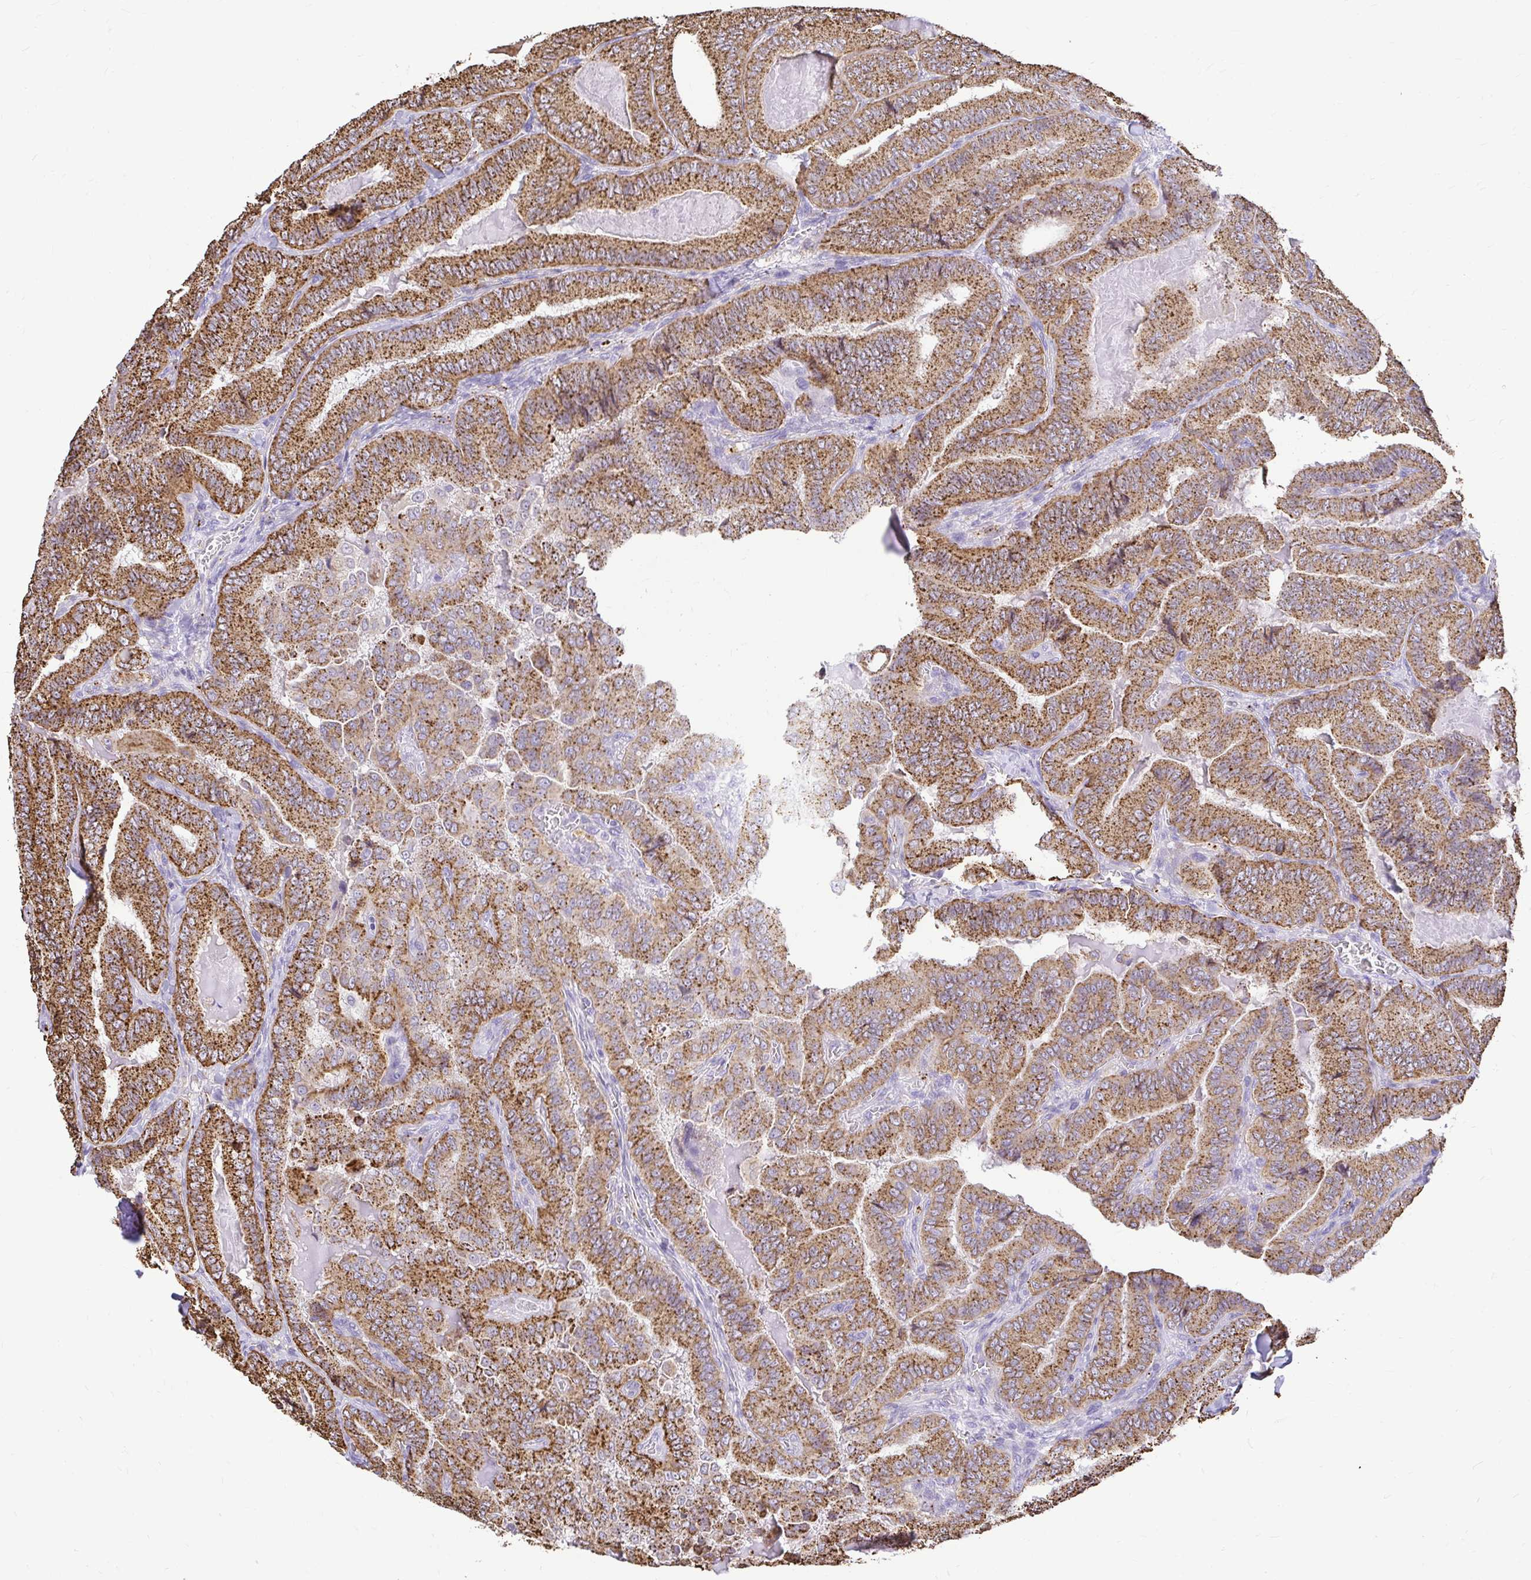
{"staining": {"intensity": "moderate", "quantity": ">75%", "location": "cytoplasmic/membranous"}, "tissue": "thyroid cancer", "cell_type": "Tumor cells", "image_type": "cancer", "snomed": [{"axis": "morphology", "description": "Papillary adenocarcinoma, NOS"}, {"axis": "topography", "description": "Thyroid gland"}], "caption": "Human papillary adenocarcinoma (thyroid) stained for a protein (brown) exhibits moderate cytoplasmic/membranous positive expression in about >75% of tumor cells.", "gene": "PKN3", "patient": {"sex": "male", "age": 61}}